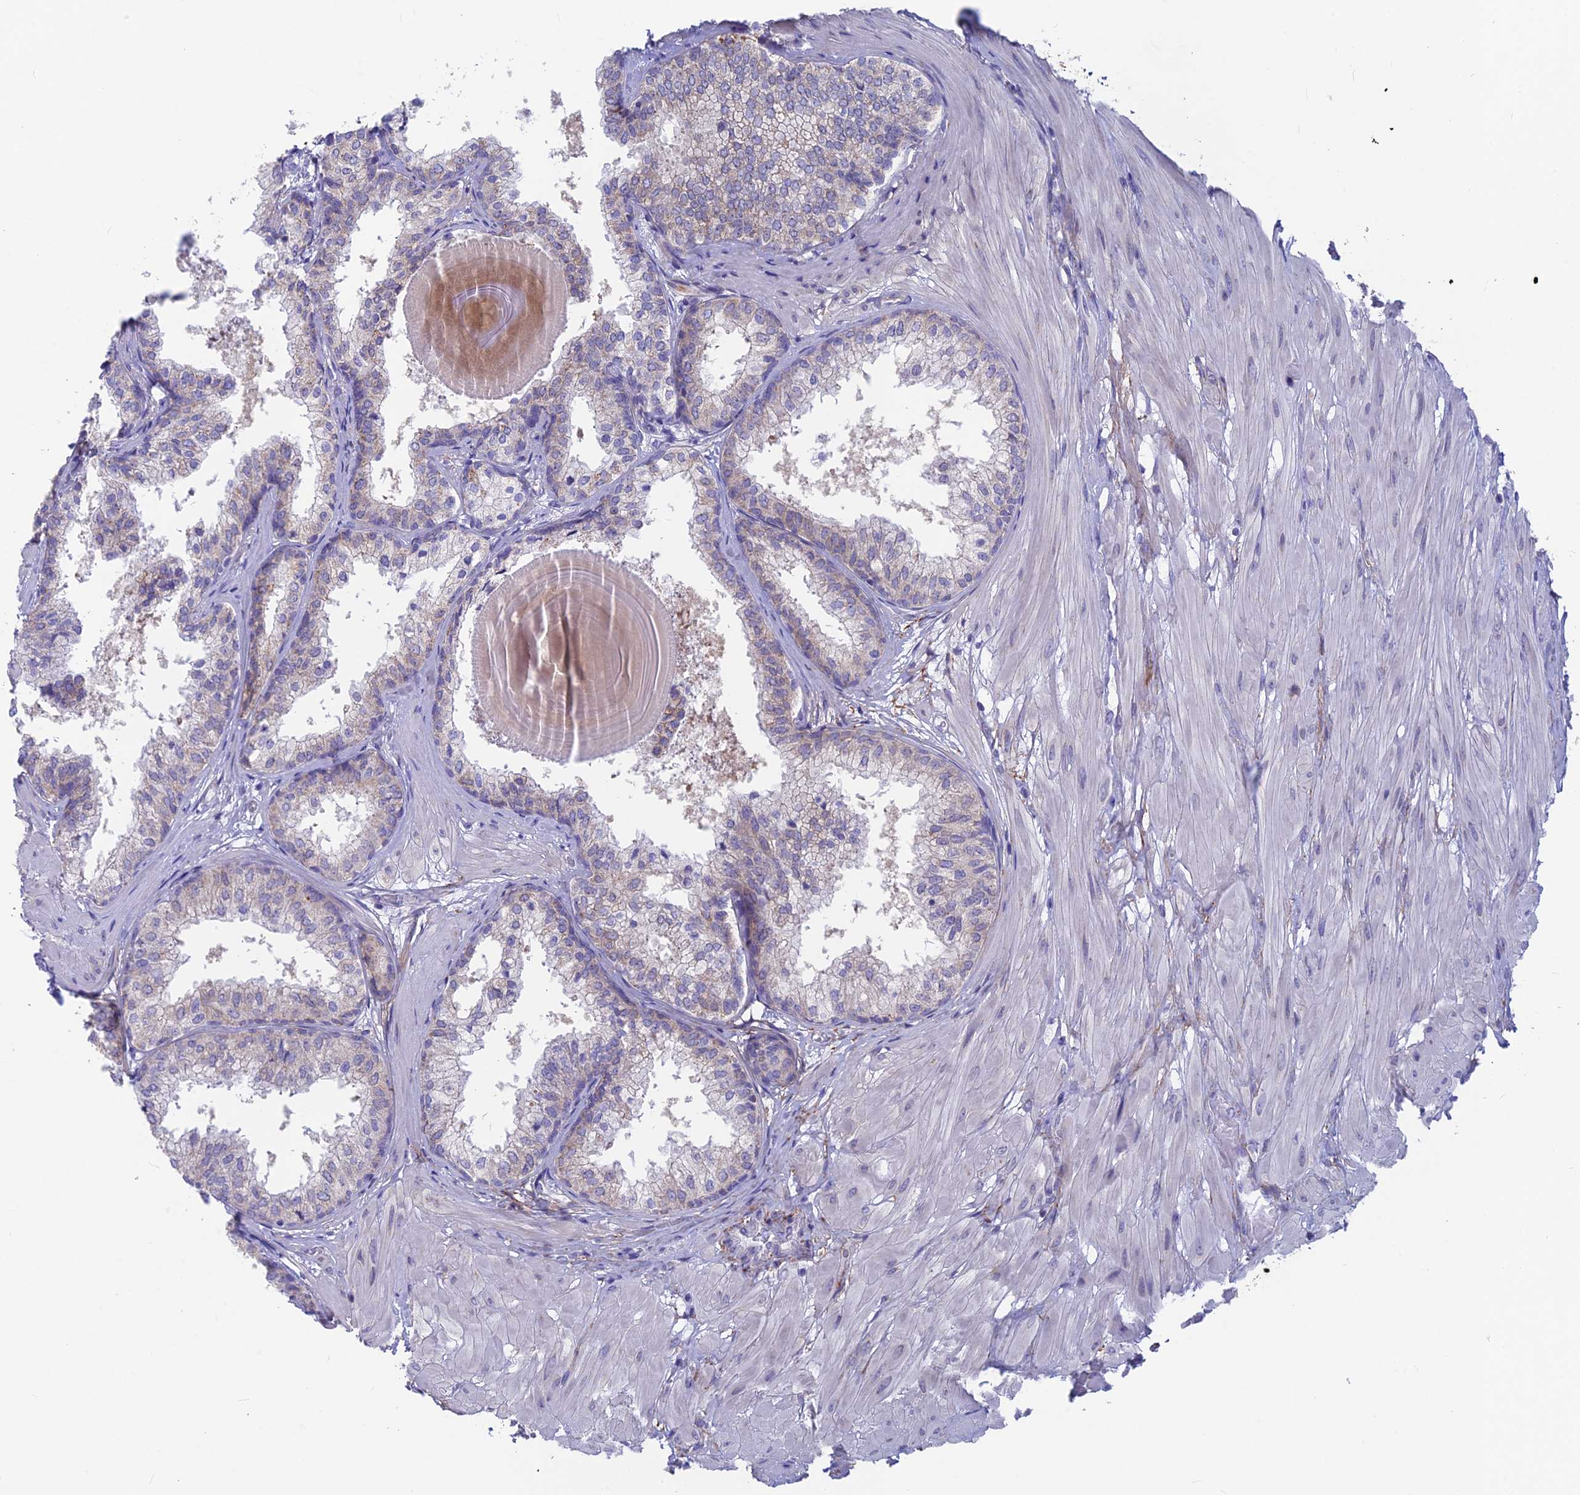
{"staining": {"intensity": "weak", "quantity": "<25%", "location": "cytoplasmic/membranous"}, "tissue": "prostate", "cell_type": "Glandular cells", "image_type": "normal", "snomed": [{"axis": "morphology", "description": "Normal tissue, NOS"}, {"axis": "topography", "description": "Prostate"}], "caption": "Immunohistochemical staining of benign prostate demonstrates no significant positivity in glandular cells.", "gene": "PLAC9", "patient": {"sex": "male", "age": 48}}